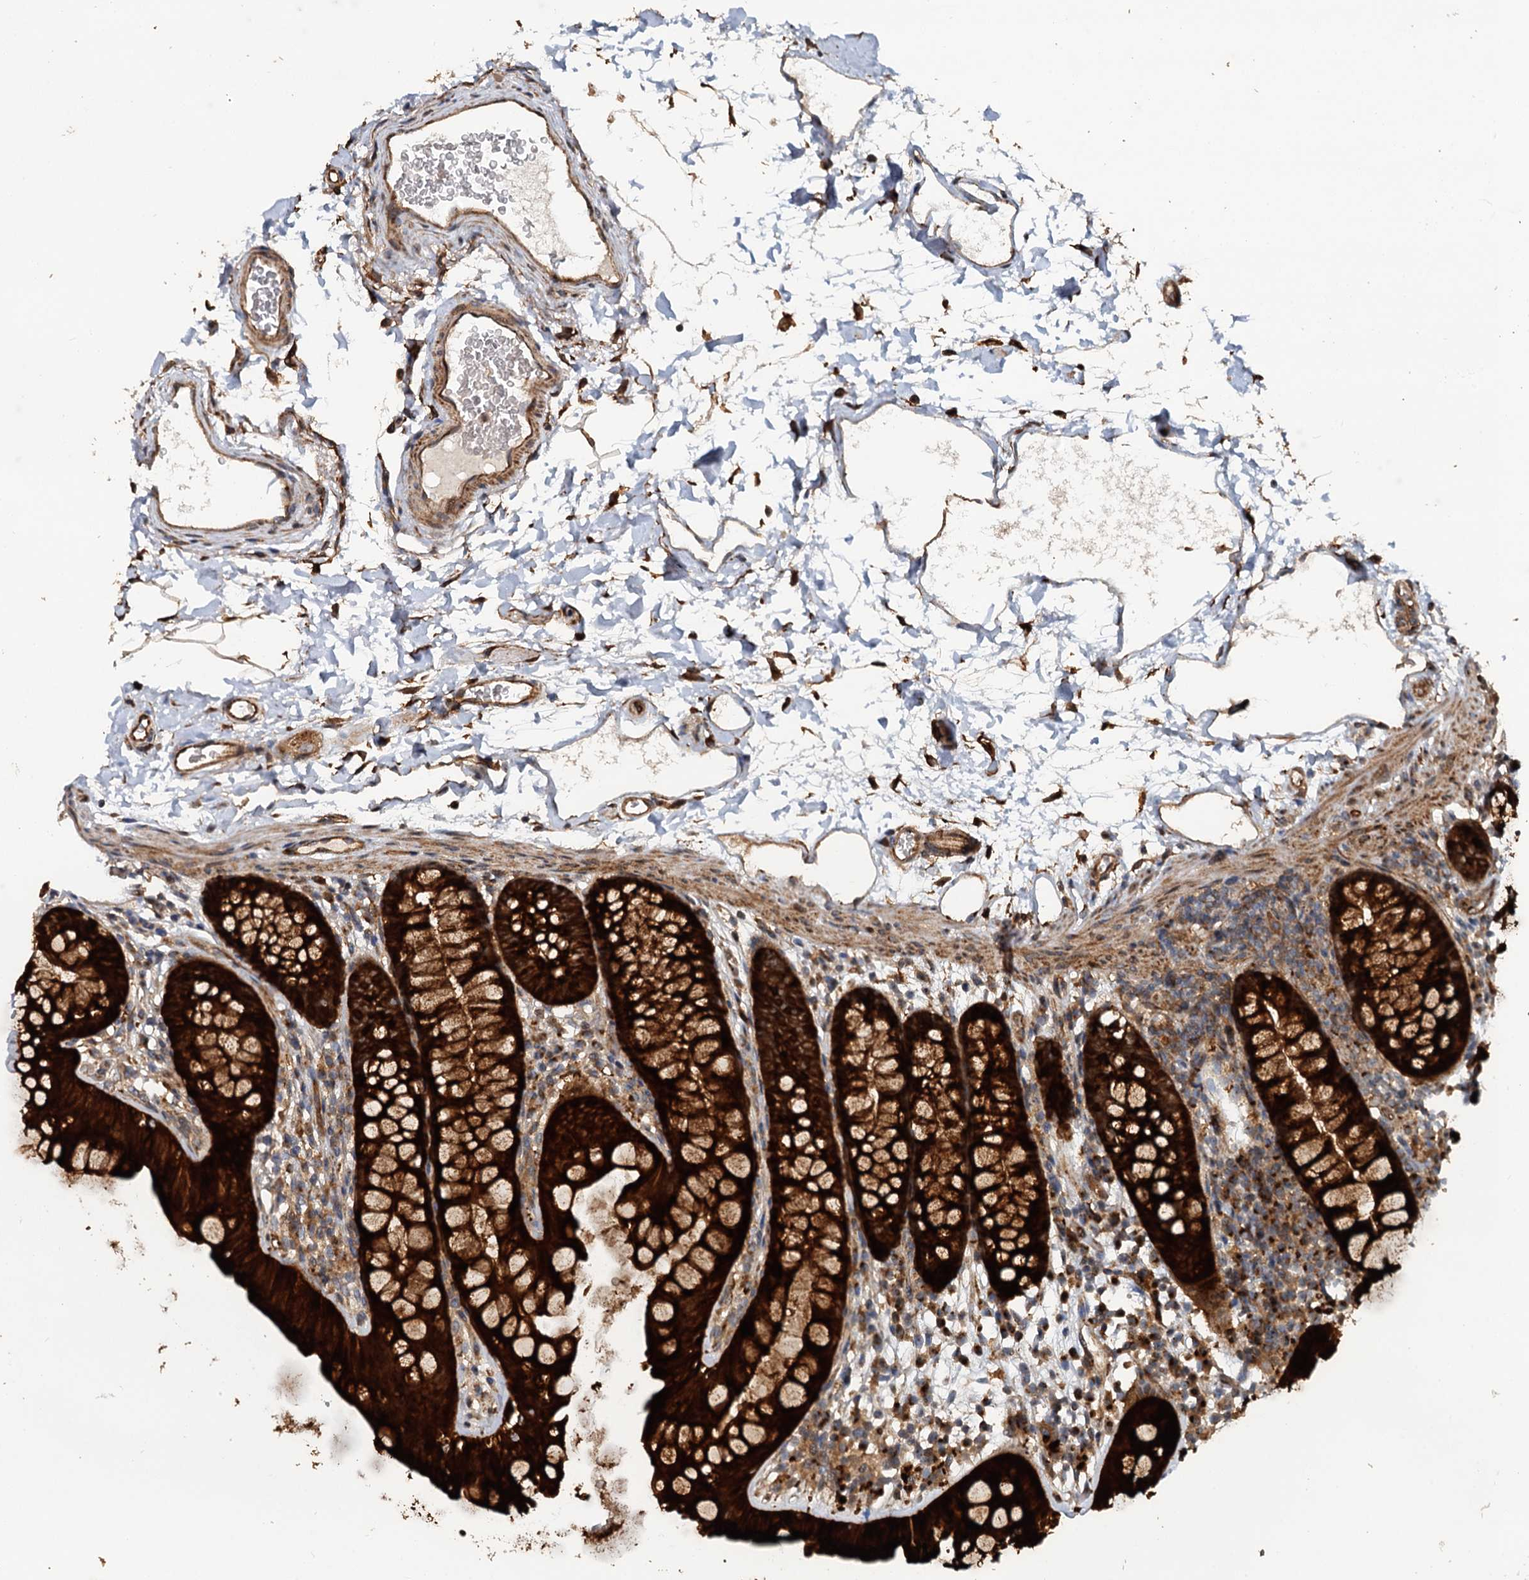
{"staining": {"intensity": "moderate", "quantity": ">75%", "location": "cytoplasmic/membranous"}, "tissue": "colon", "cell_type": "Endothelial cells", "image_type": "normal", "snomed": [{"axis": "morphology", "description": "Normal tissue, NOS"}, {"axis": "topography", "description": "Colon"}], "caption": "Immunohistochemistry staining of unremarkable colon, which displays medium levels of moderate cytoplasmic/membranous staining in approximately >75% of endothelial cells indicating moderate cytoplasmic/membranous protein staining. The staining was performed using DAB (3,3'-diaminobenzidine) (brown) for protein detection and nuclei were counterstained in hematoxylin (blue).", "gene": "LRRK2", "patient": {"sex": "female", "age": 62}}